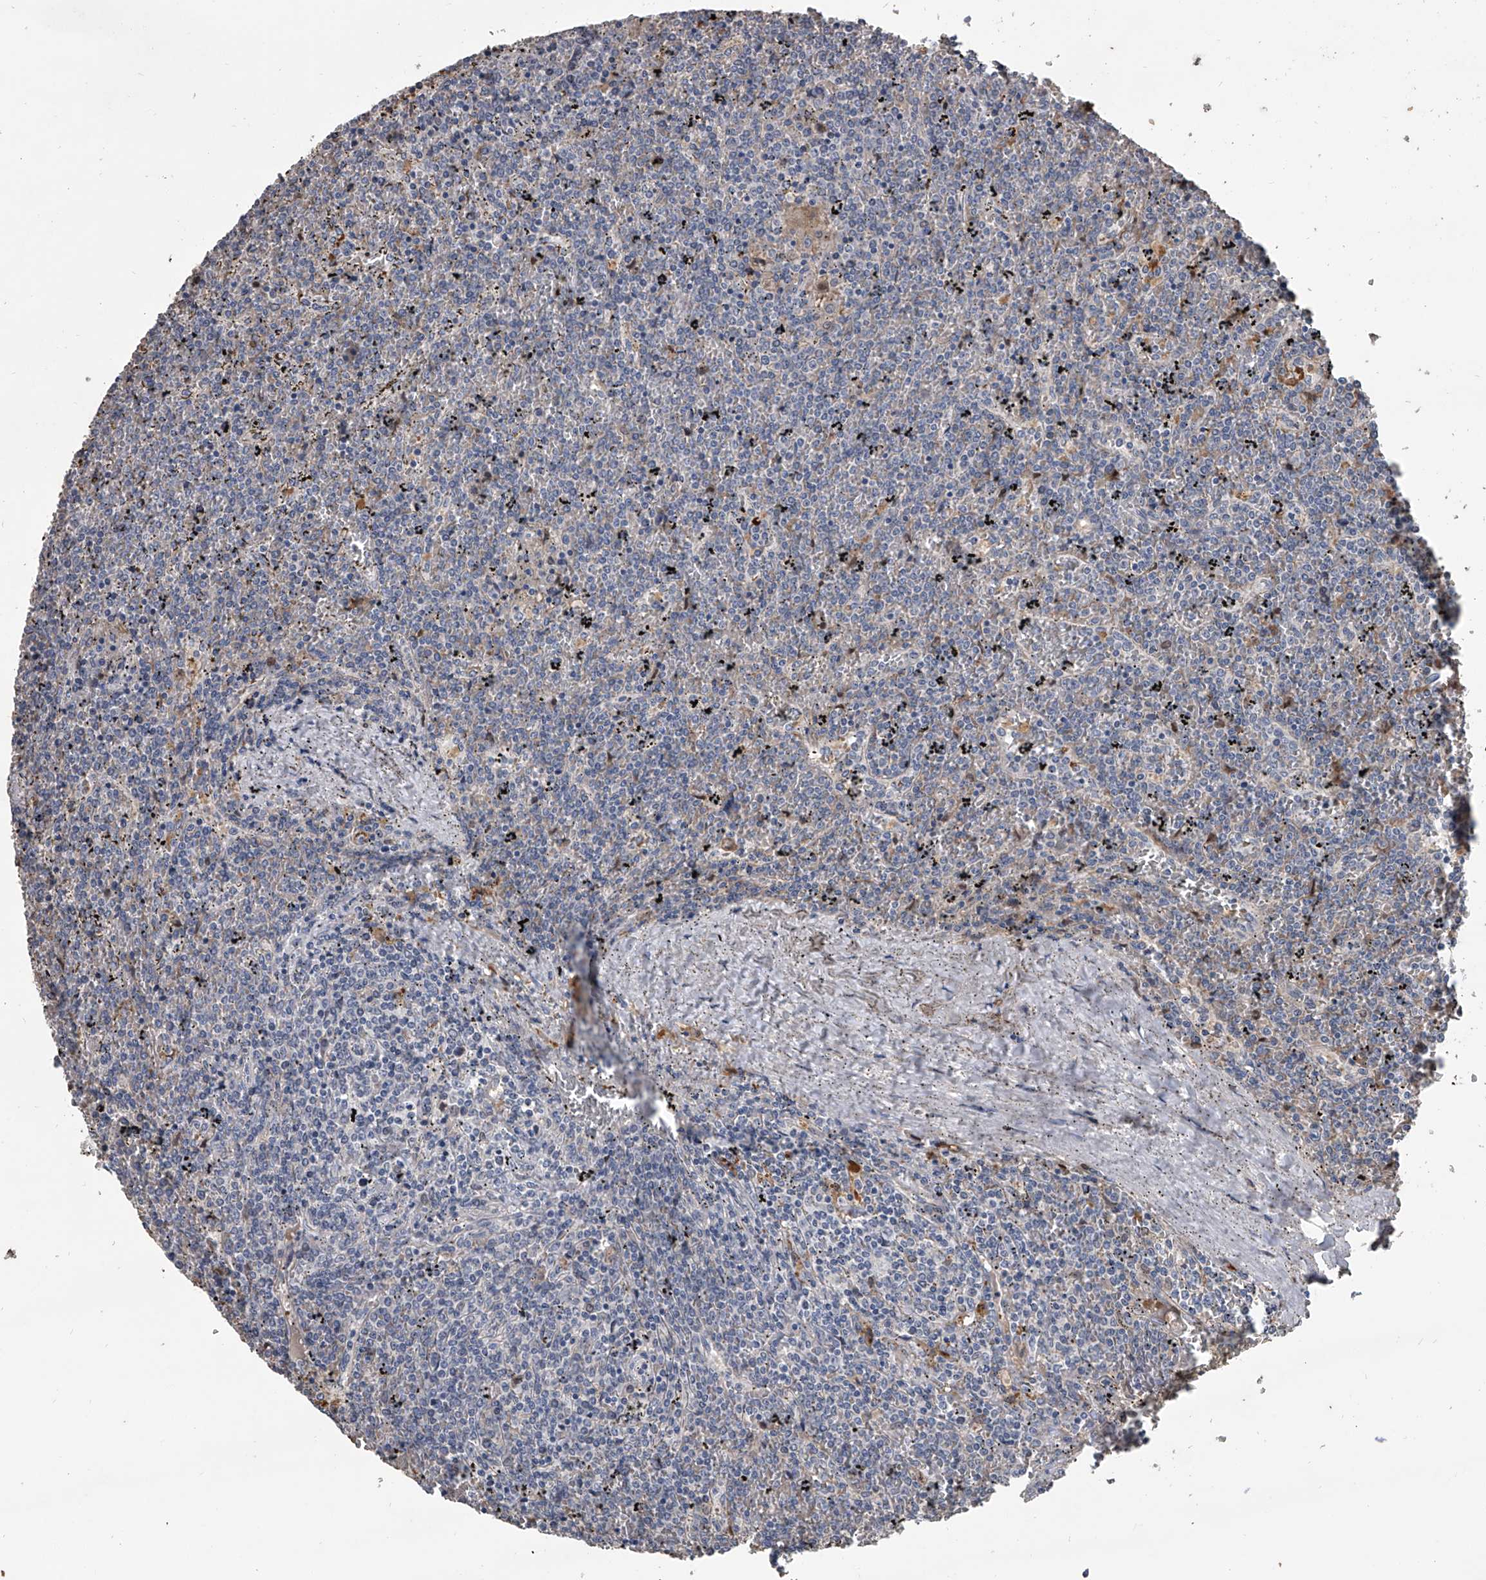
{"staining": {"intensity": "negative", "quantity": "none", "location": "none"}, "tissue": "lymphoma", "cell_type": "Tumor cells", "image_type": "cancer", "snomed": [{"axis": "morphology", "description": "Malignant lymphoma, non-Hodgkin's type, Low grade"}, {"axis": "topography", "description": "Spleen"}], "caption": "DAB (3,3'-diaminobenzidine) immunohistochemical staining of low-grade malignant lymphoma, non-Hodgkin's type exhibits no significant staining in tumor cells. Nuclei are stained in blue.", "gene": "DOCK9", "patient": {"sex": "female", "age": 19}}